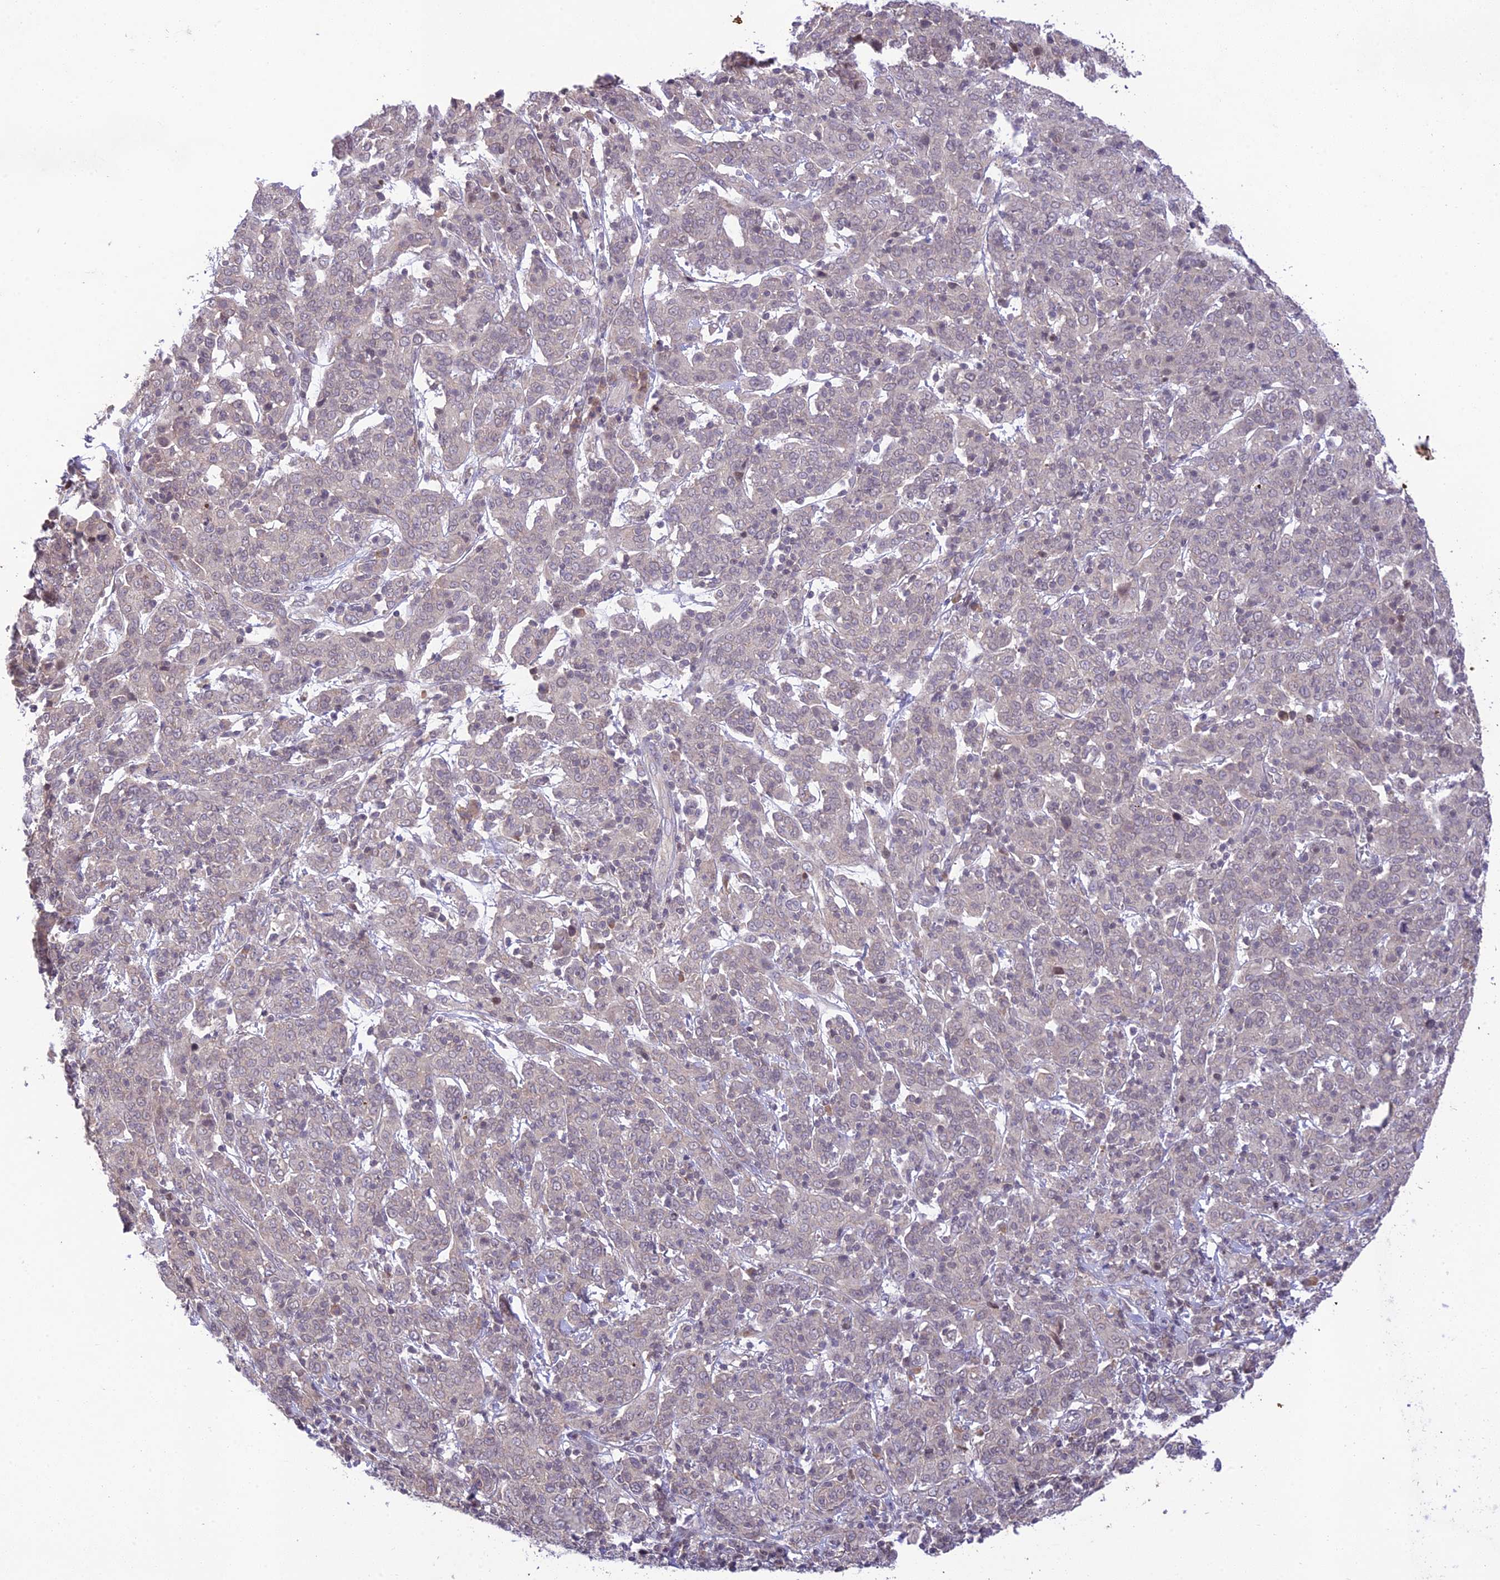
{"staining": {"intensity": "negative", "quantity": "none", "location": "none"}, "tissue": "cervical cancer", "cell_type": "Tumor cells", "image_type": "cancer", "snomed": [{"axis": "morphology", "description": "Squamous cell carcinoma, NOS"}, {"axis": "topography", "description": "Cervix"}], "caption": "This is an immunohistochemistry image of human cervical cancer (squamous cell carcinoma). There is no expression in tumor cells.", "gene": "TEKT1", "patient": {"sex": "female", "age": 67}}